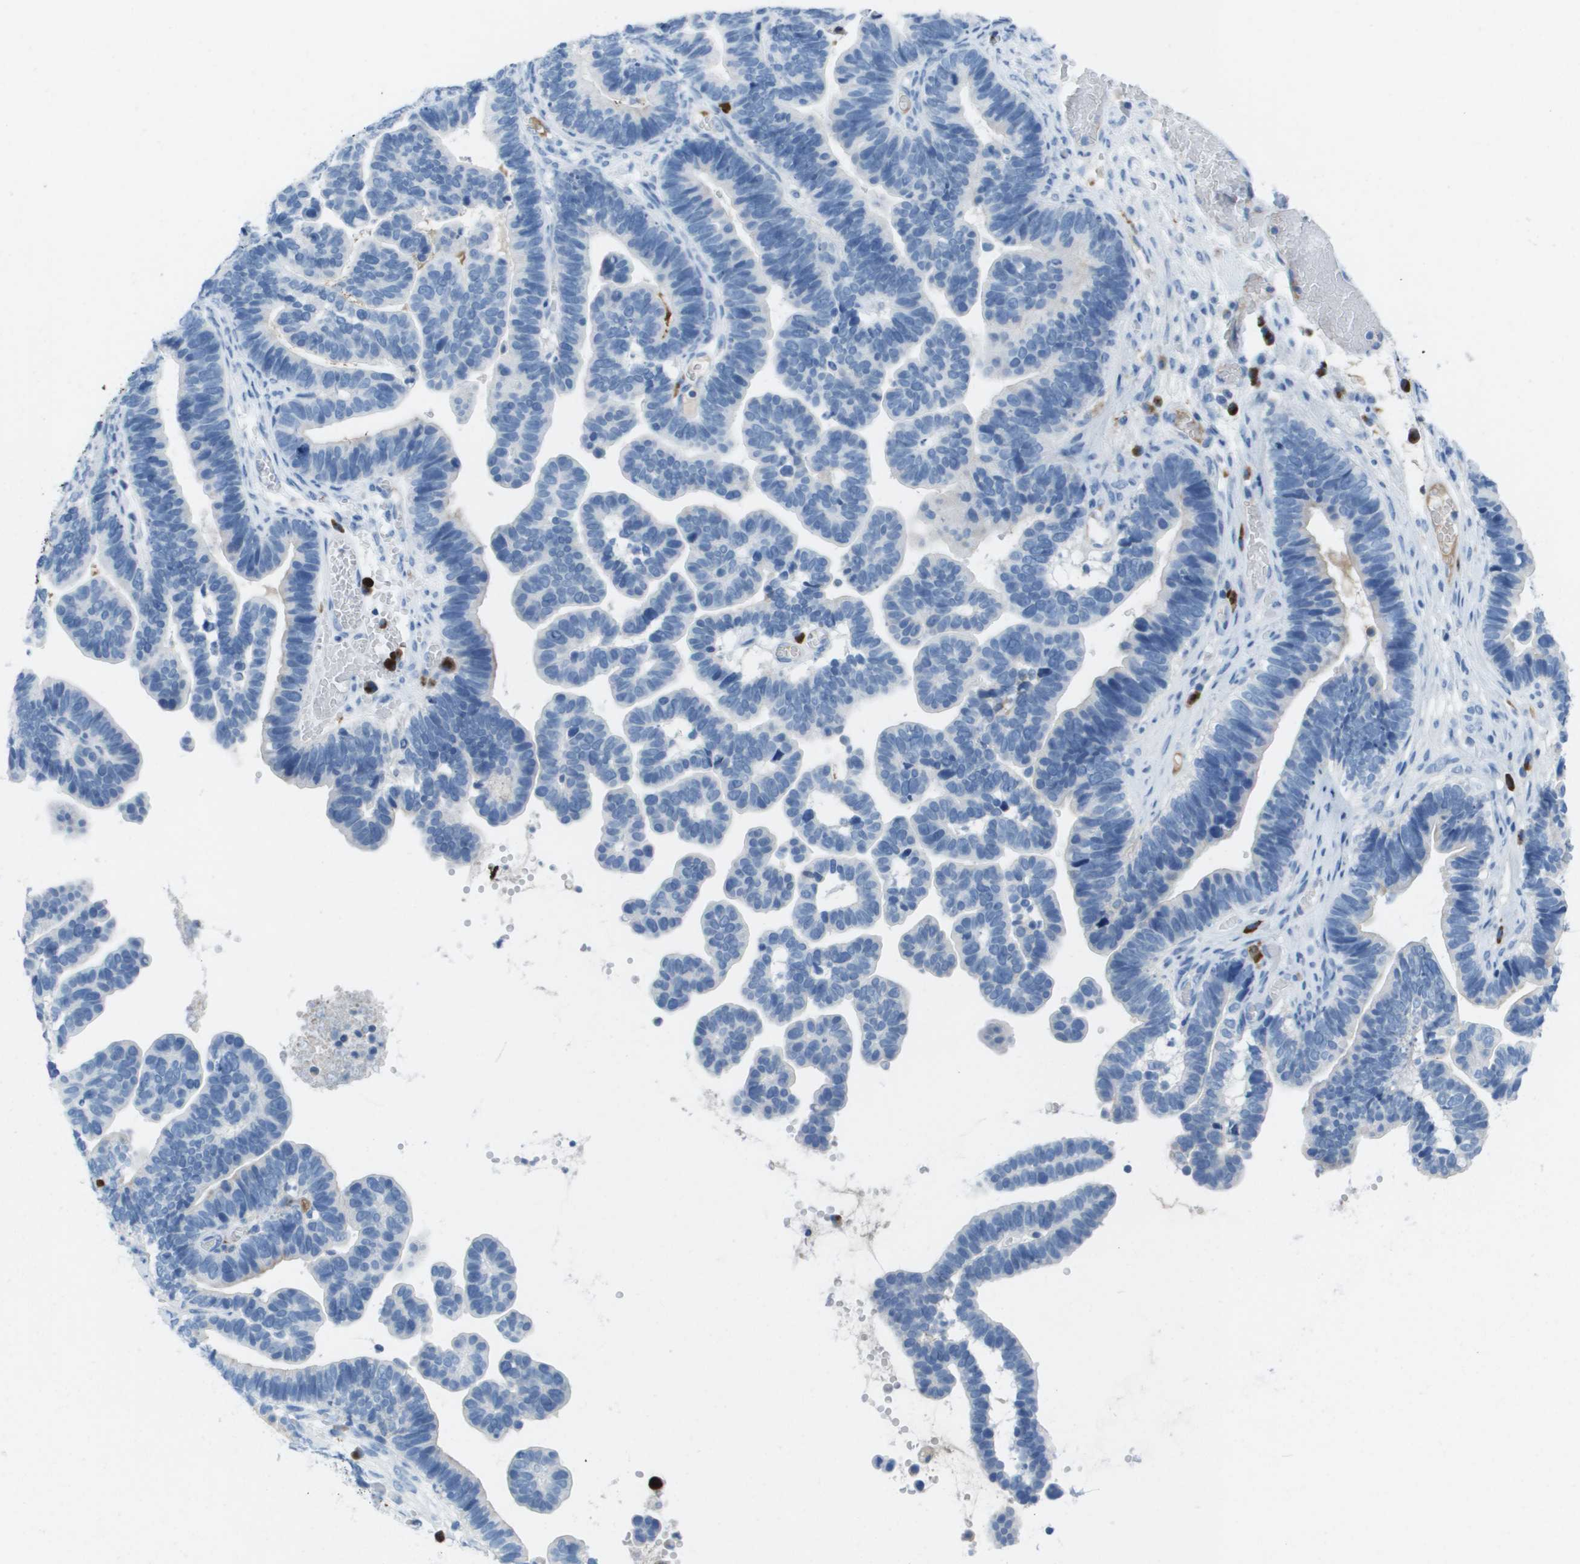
{"staining": {"intensity": "moderate", "quantity": "<25%", "location": "cytoplasmic/membranous"}, "tissue": "ovarian cancer", "cell_type": "Tumor cells", "image_type": "cancer", "snomed": [{"axis": "morphology", "description": "Cystadenocarcinoma, serous, NOS"}, {"axis": "topography", "description": "Ovary"}], "caption": "This micrograph shows immunohistochemistry (IHC) staining of human ovarian cancer (serous cystadenocarcinoma), with low moderate cytoplasmic/membranous staining in about <25% of tumor cells.", "gene": "GPR18", "patient": {"sex": "female", "age": 56}}